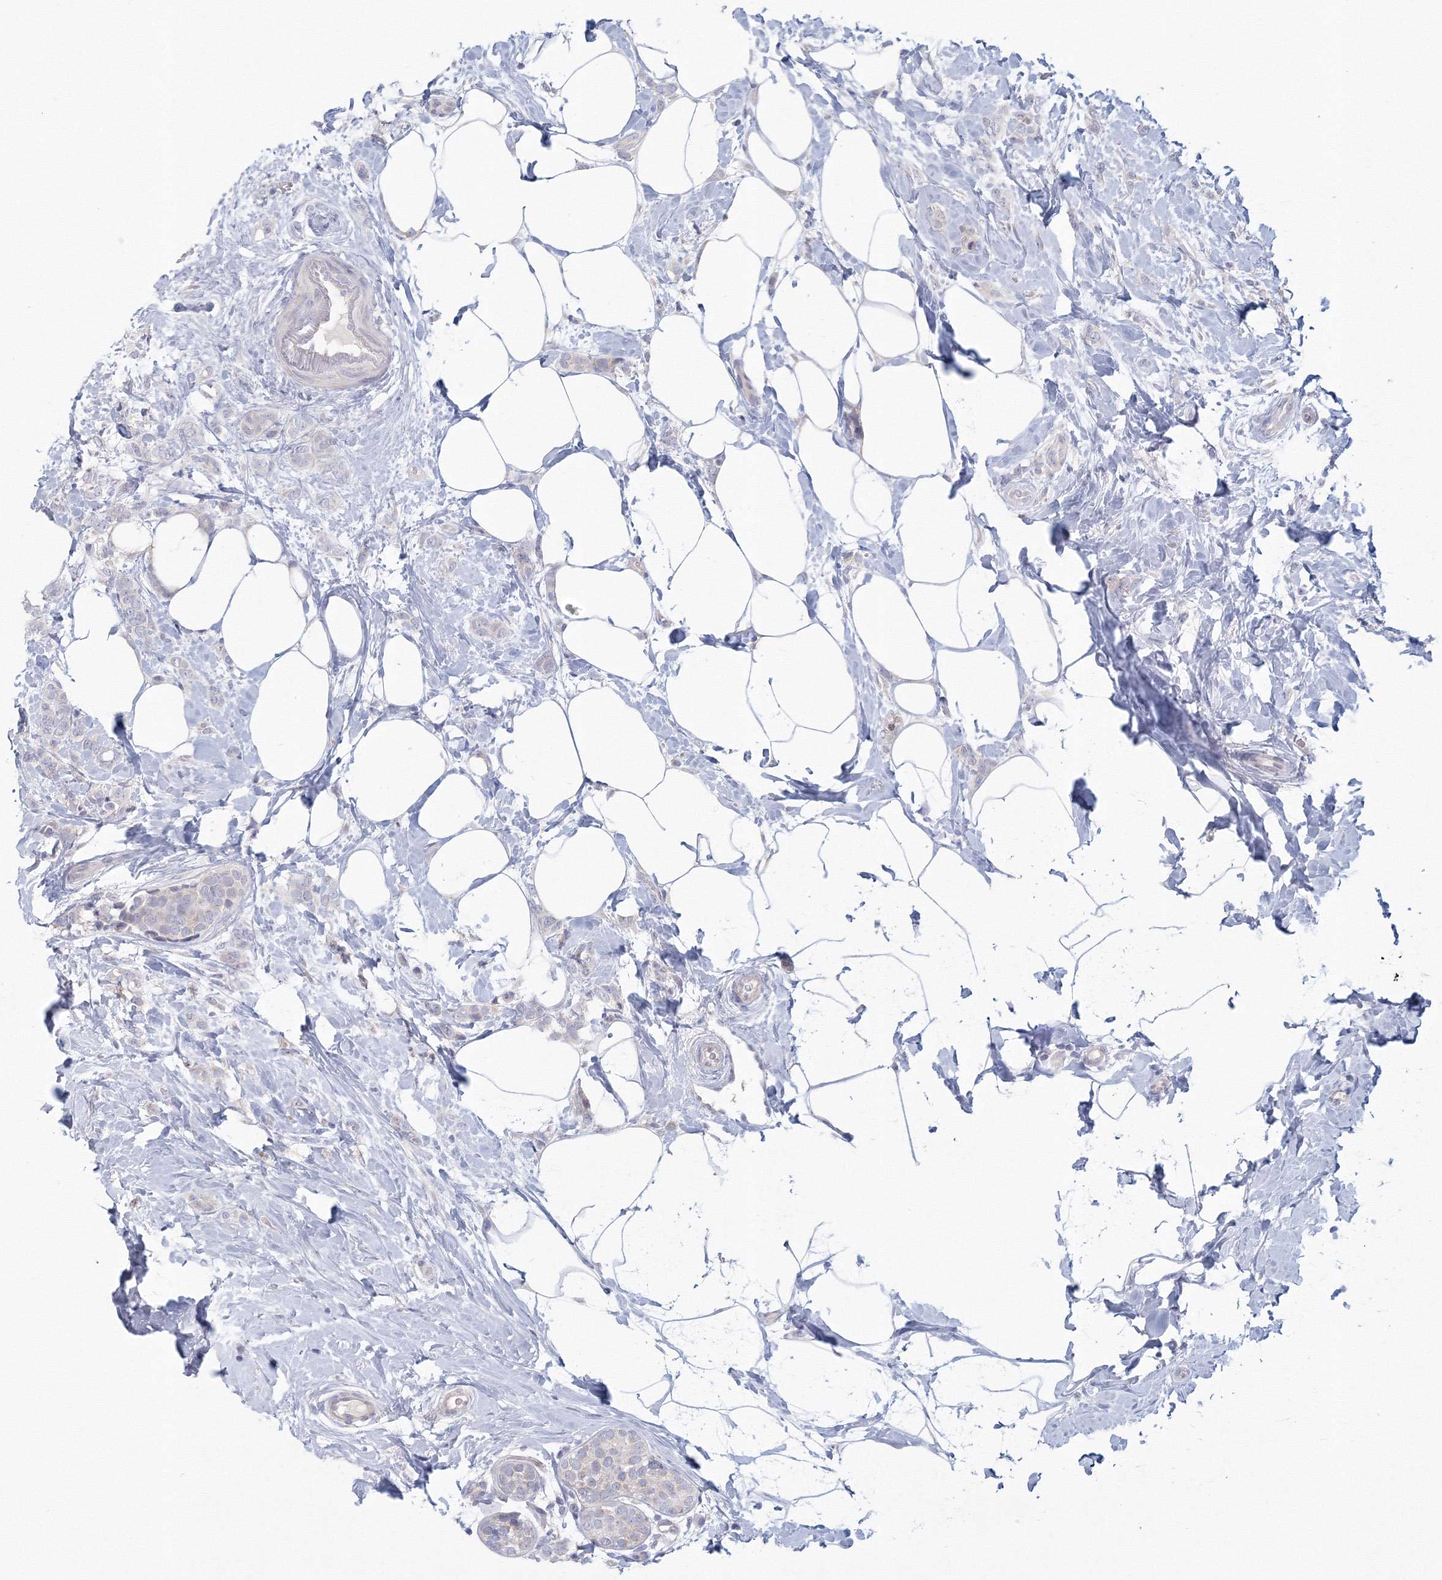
{"staining": {"intensity": "negative", "quantity": "none", "location": "none"}, "tissue": "breast cancer", "cell_type": "Tumor cells", "image_type": "cancer", "snomed": [{"axis": "morphology", "description": "Lobular carcinoma, in situ"}, {"axis": "morphology", "description": "Lobular carcinoma"}, {"axis": "topography", "description": "Breast"}], "caption": "This is an immunohistochemistry photomicrograph of breast cancer. There is no positivity in tumor cells.", "gene": "TACC2", "patient": {"sex": "female", "age": 41}}